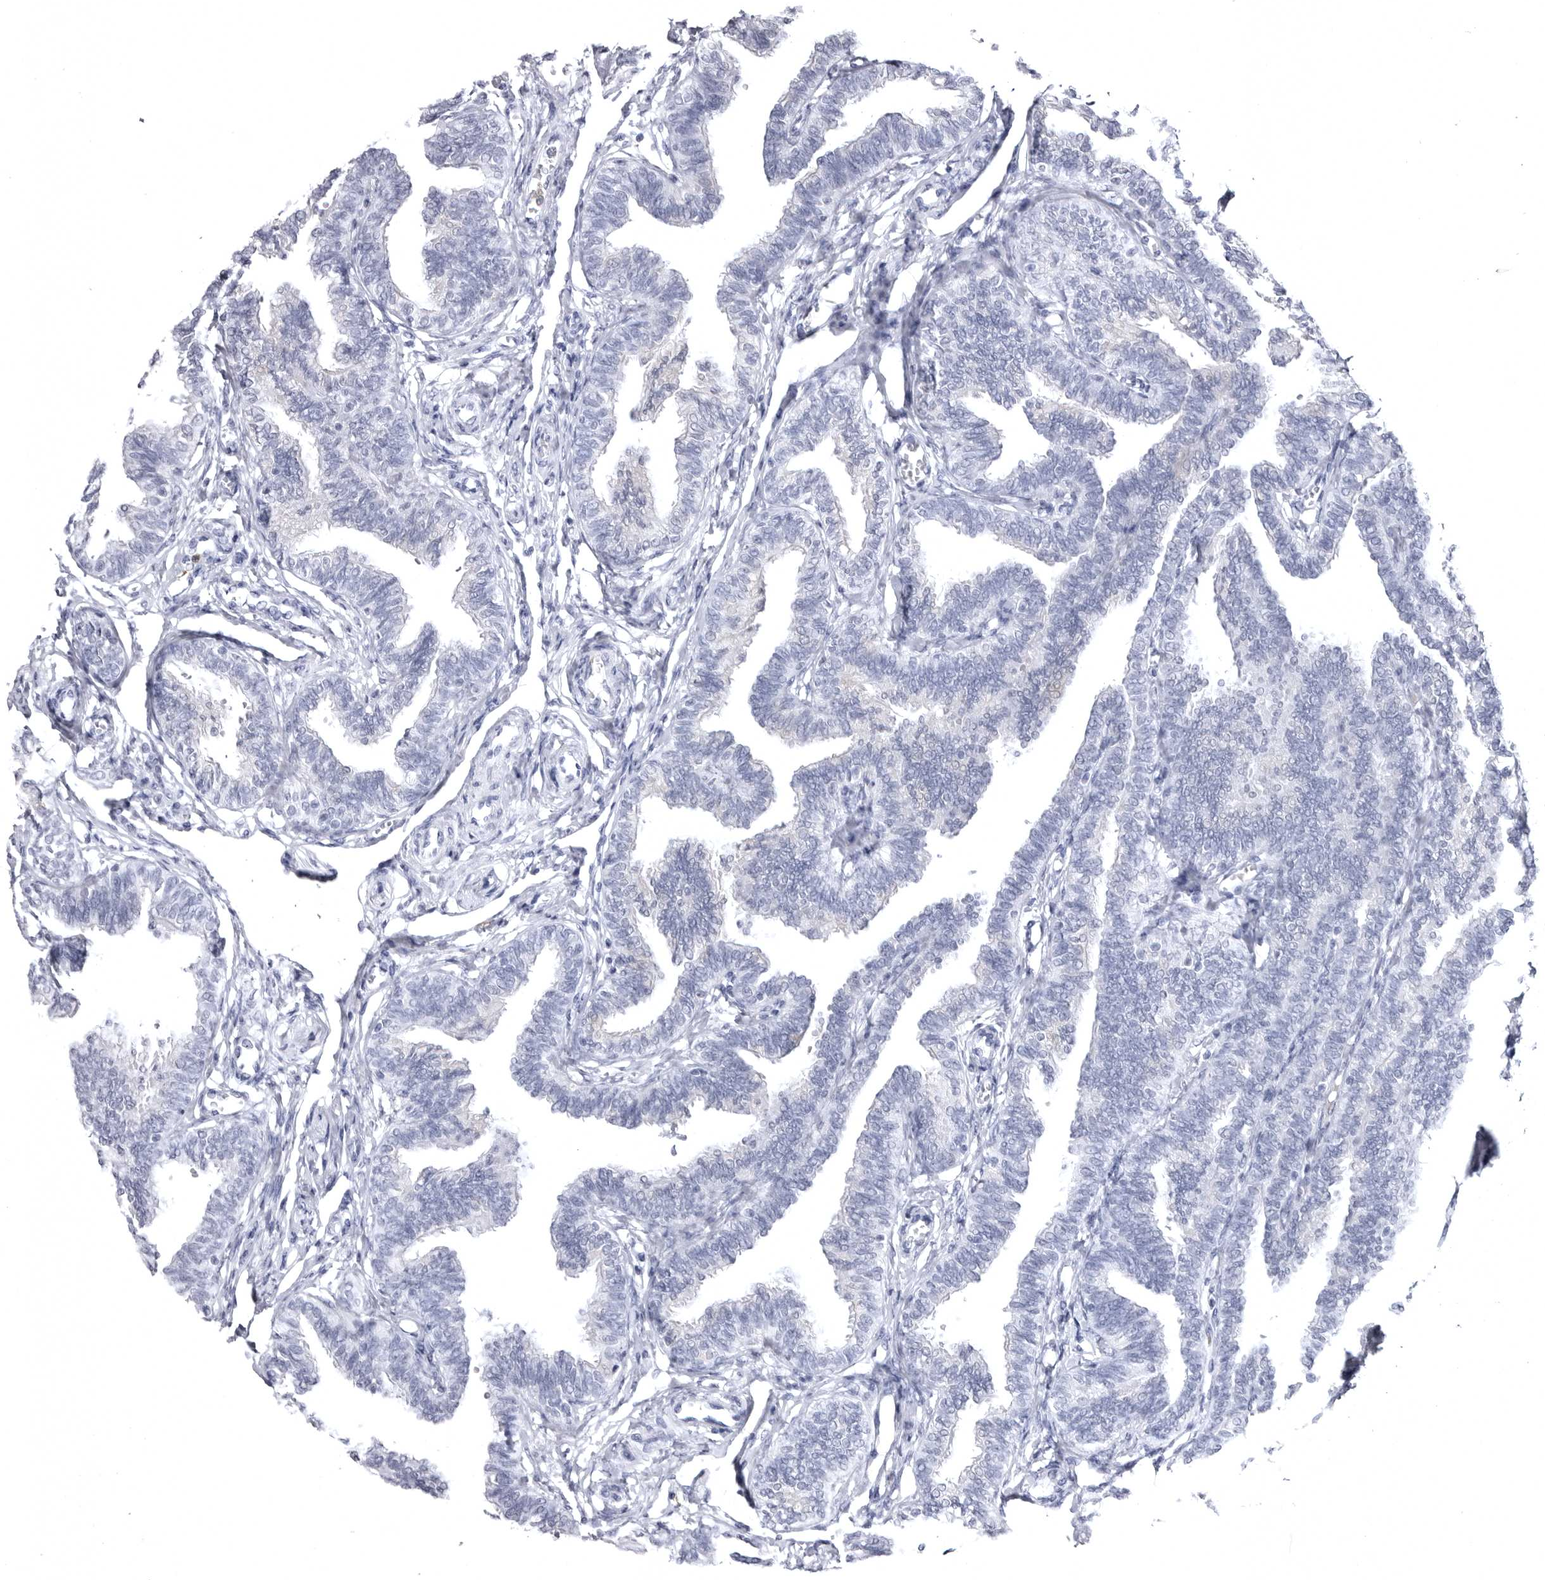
{"staining": {"intensity": "negative", "quantity": "none", "location": "none"}, "tissue": "fallopian tube", "cell_type": "Glandular cells", "image_type": "normal", "snomed": [{"axis": "morphology", "description": "Normal tissue, NOS"}, {"axis": "topography", "description": "Fallopian tube"}, {"axis": "topography", "description": "Ovary"}], "caption": "Immunohistochemistry (IHC) photomicrograph of benign fallopian tube stained for a protein (brown), which displays no staining in glandular cells. The staining was performed using DAB to visualize the protein expression in brown, while the nuclei were stained in blue with hematoxylin (Magnification: 20x).", "gene": "STAP2", "patient": {"sex": "female", "age": 23}}